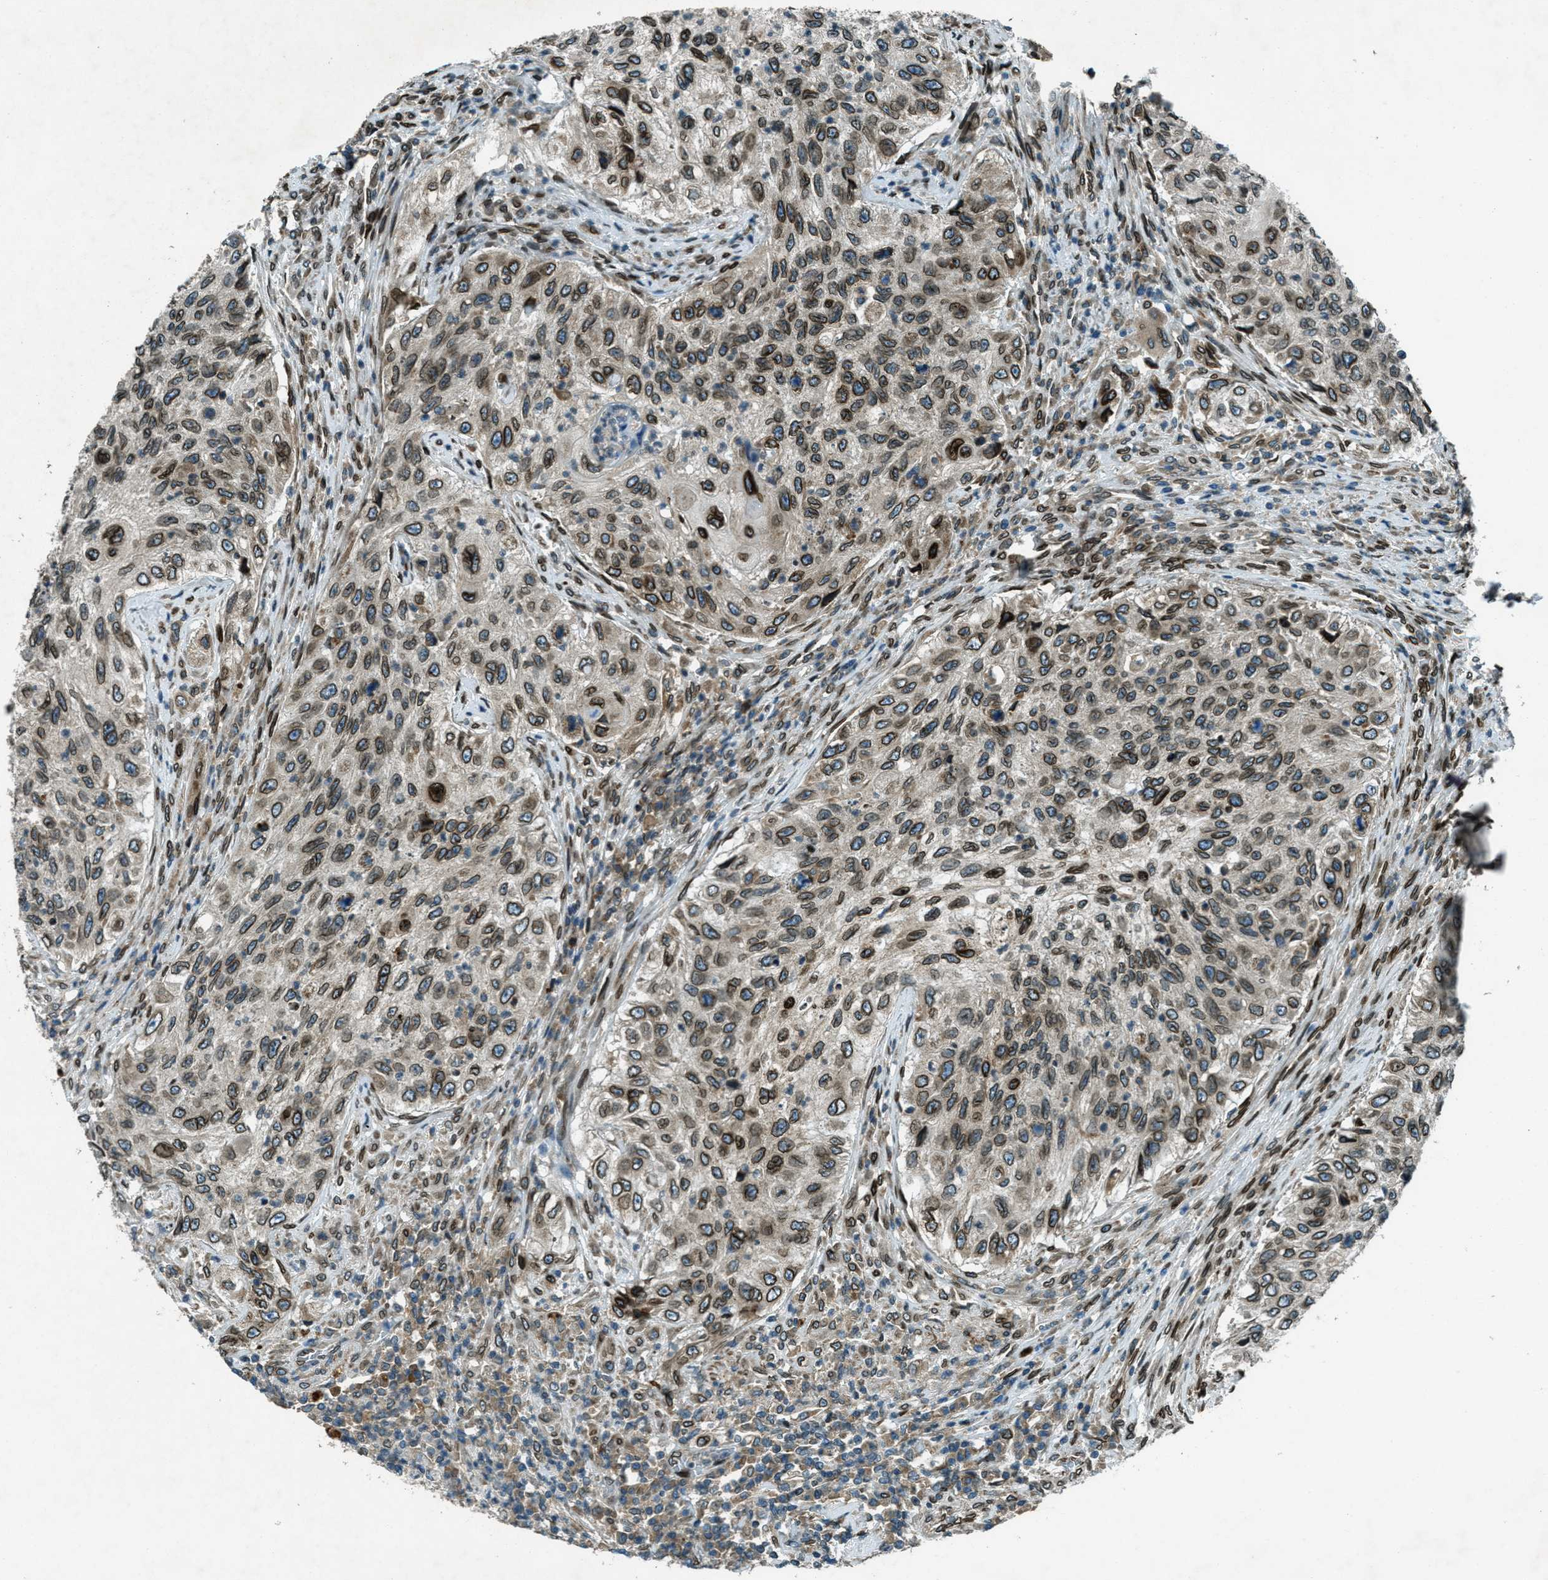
{"staining": {"intensity": "moderate", "quantity": ">75%", "location": "cytoplasmic/membranous,nuclear"}, "tissue": "urothelial cancer", "cell_type": "Tumor cells", "image_type": "cancer", "snomed": [{"axis": "morphology", "description": "Urothelial carcinoma, High grade"}, {"axis": "topography", "description": "Urinary bladder"}], "caption": "High-grade urothelial carcinoma stained with a brown dye displays moderate cytoplasmic/membranous and nuclear positive expression in about >75% of tumor cells.", "gene": "LEMD2", "patient": {"sex": "female", "age": 60}}